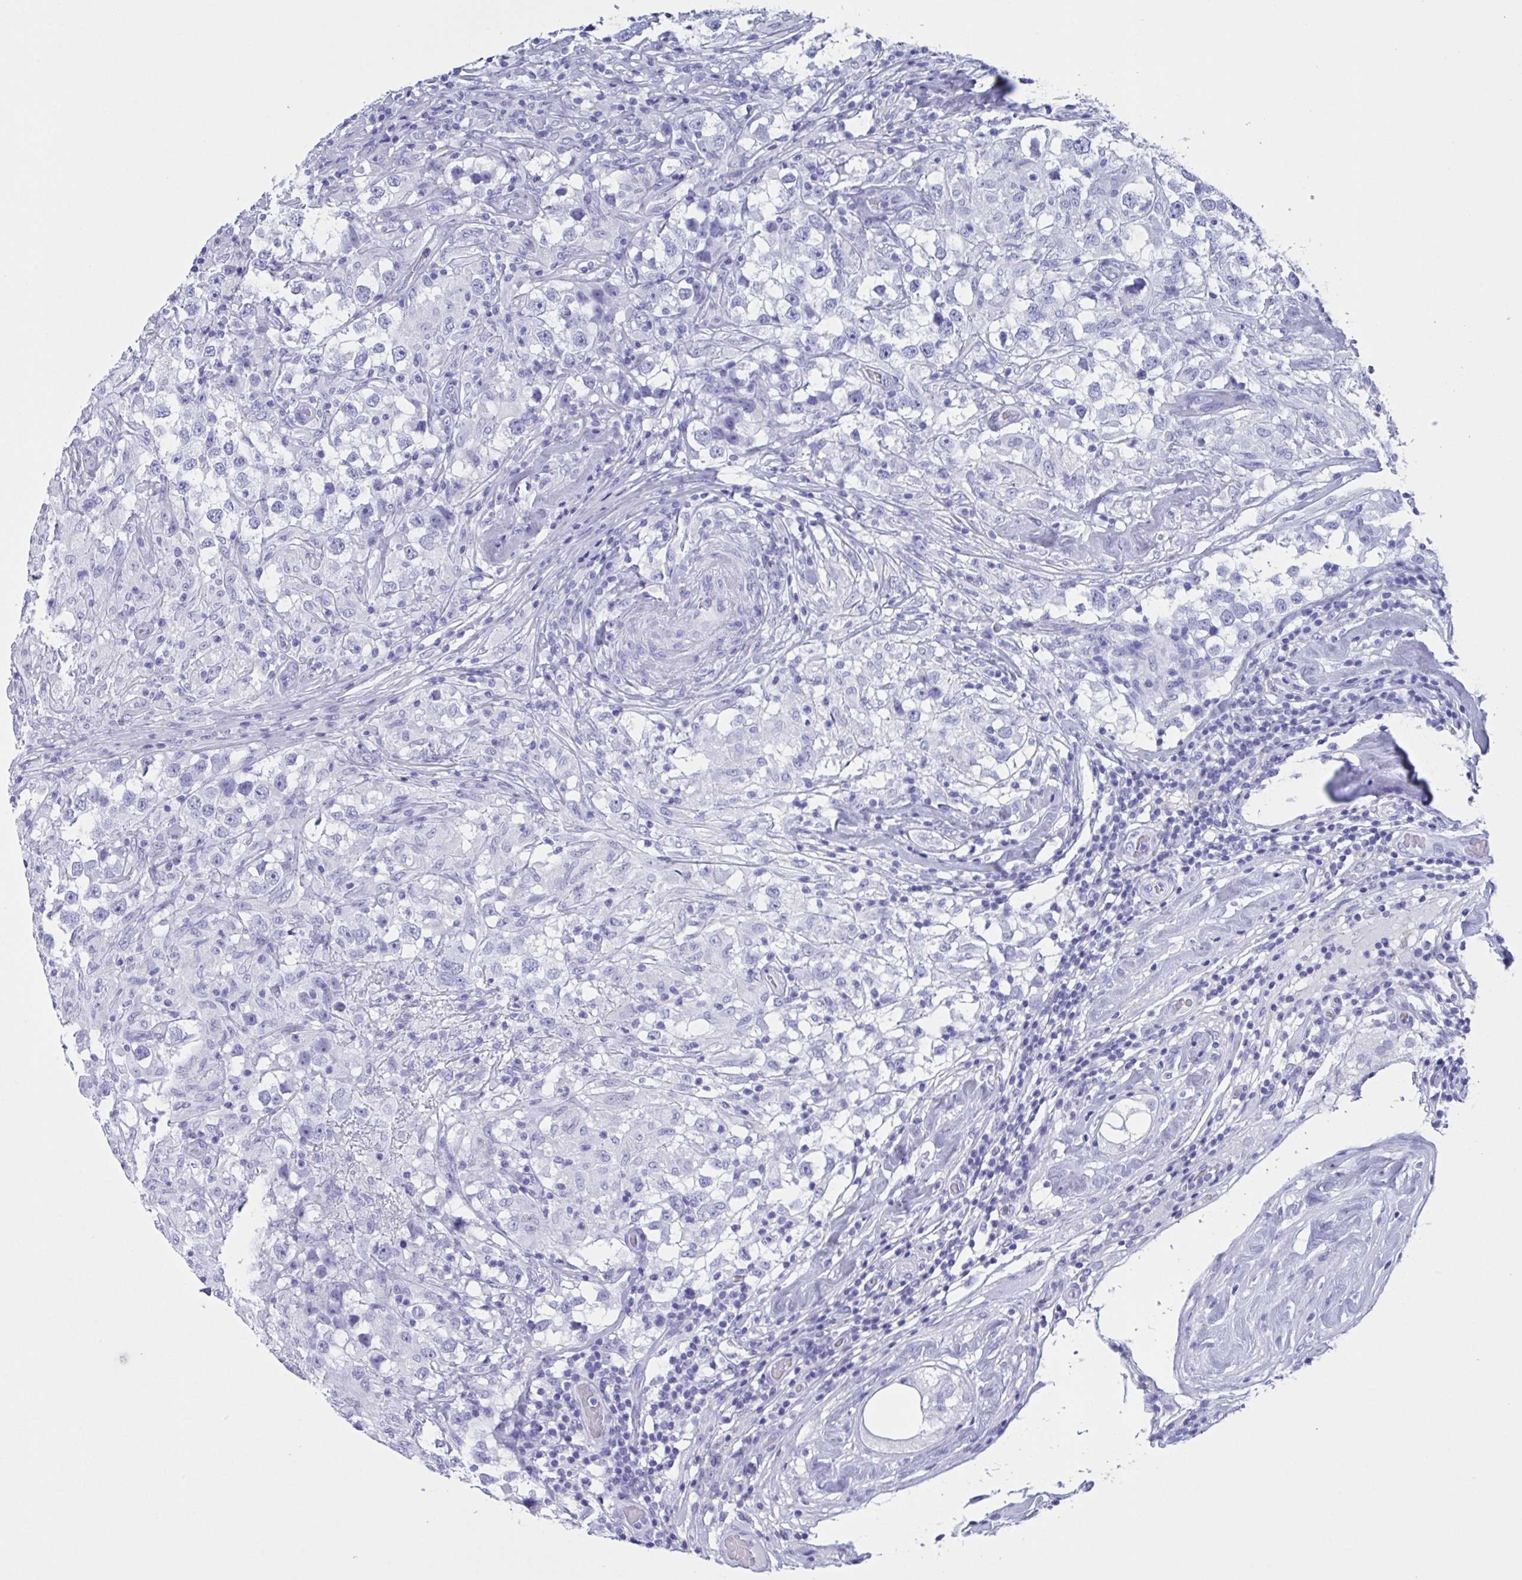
{"staining": {"intensity": "negative", "quantity": "none", "location": "none"}, "tissue": "testis cancer", "cell_type": "Tumor cells", "image_type": "cancer", "snomed": [{"axis": "morphology", "description": "Seminoma, NOS"}, {"axis": "topography", "description": "Testis"}], "caption": "The immunohistochemistry micrograph has no significant staining in tumor cells of seminoma (testis) tissue.", "gene": "ZNF850", "patient": {"sex": "male", "age": 46}}